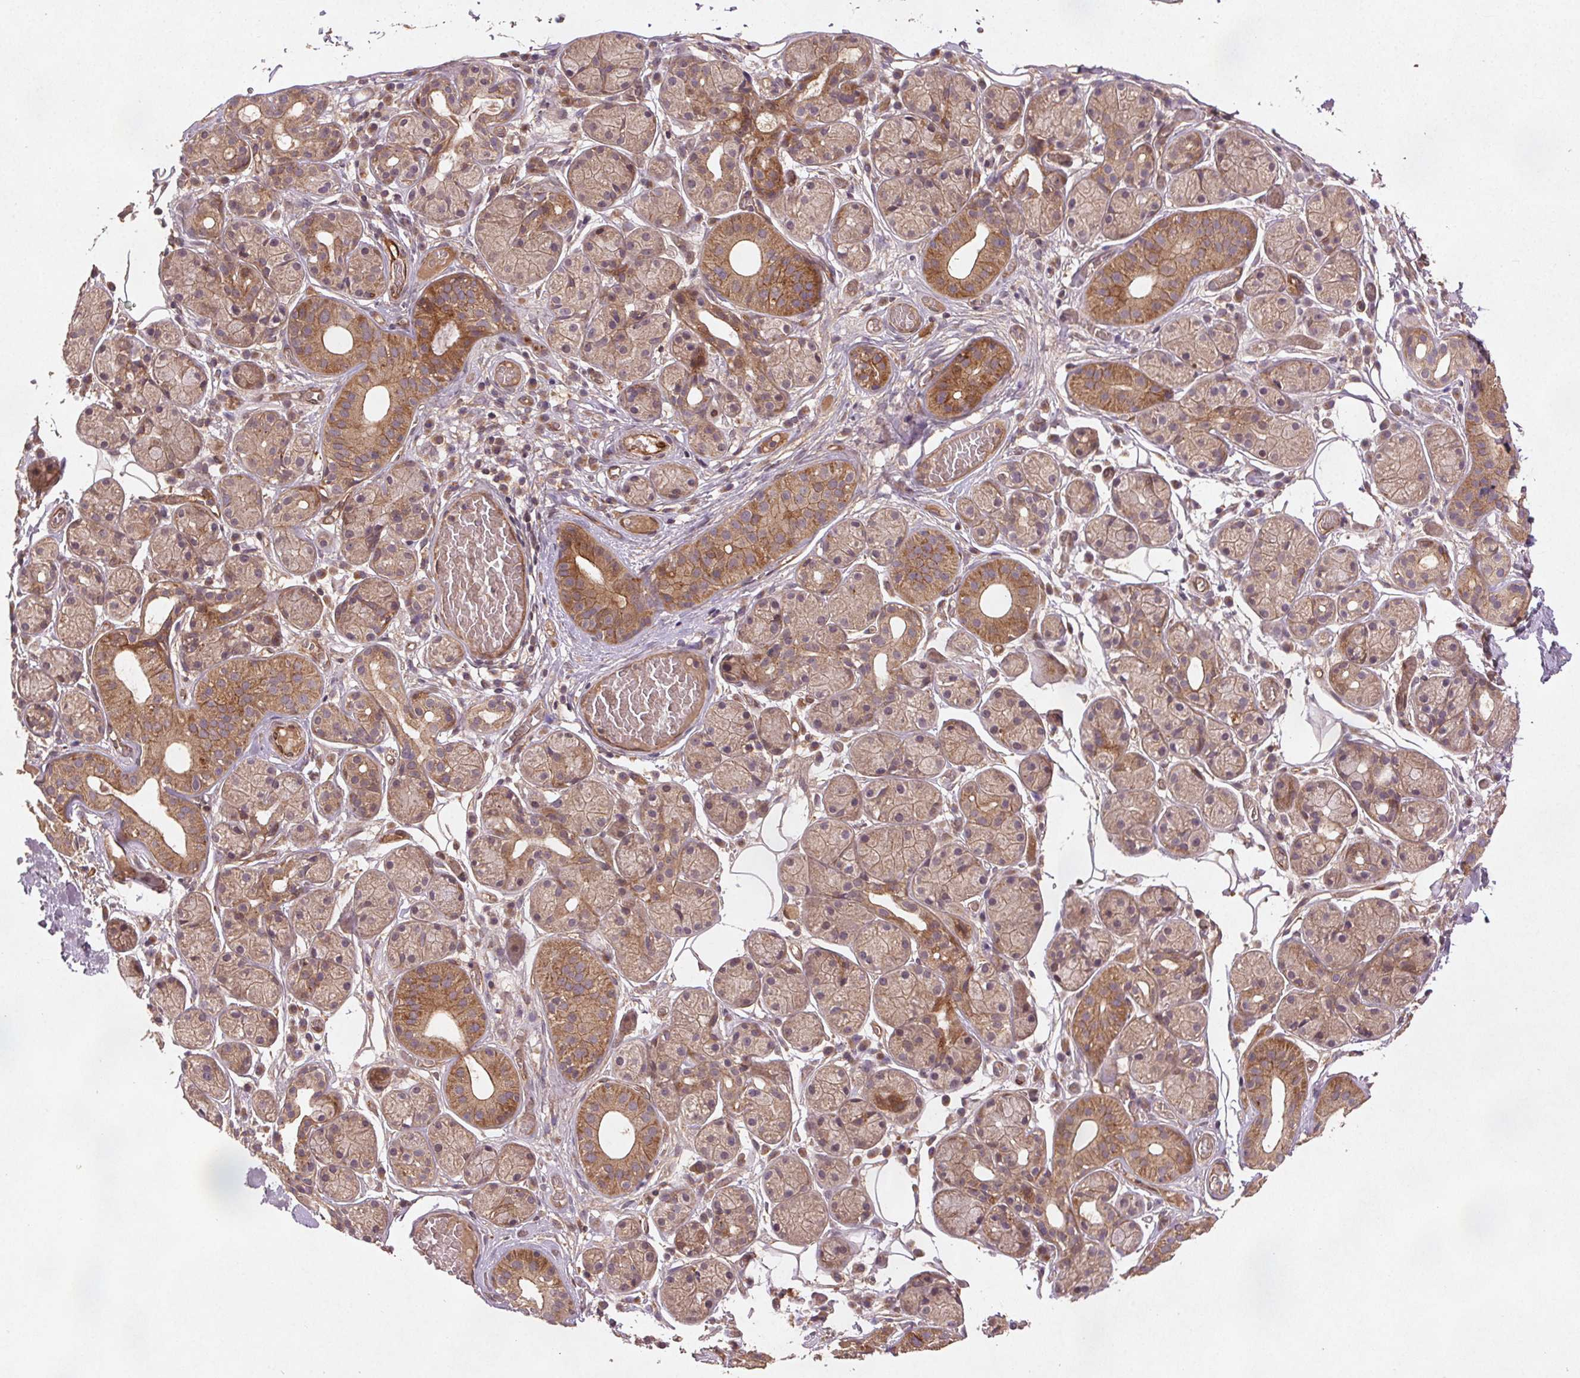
{"staining": {"intensity": "moderate", "quantity": "25%-75%", "location": "cytoplasmic/membranous"}, "tissue": "salivary gland", "cell_type": "Glandular cells", "image_type": "normal", "snomed": [{"axis": "morphology", "description": "Normal tissue, NOS"}, {"axis": "topography", "description": "Salivary gland"}, {"axis": "topography", "description": "Peripheral nerve tissue"}], "caption": "Immunohistochemical staining of normal human salivary gland displays medium levels of moderate cytoplasmic/membranous expression in about 25%-75% of glandular cells.", "gene": "SEC14L2", "patient": {"sex": "male", "age": 71}}